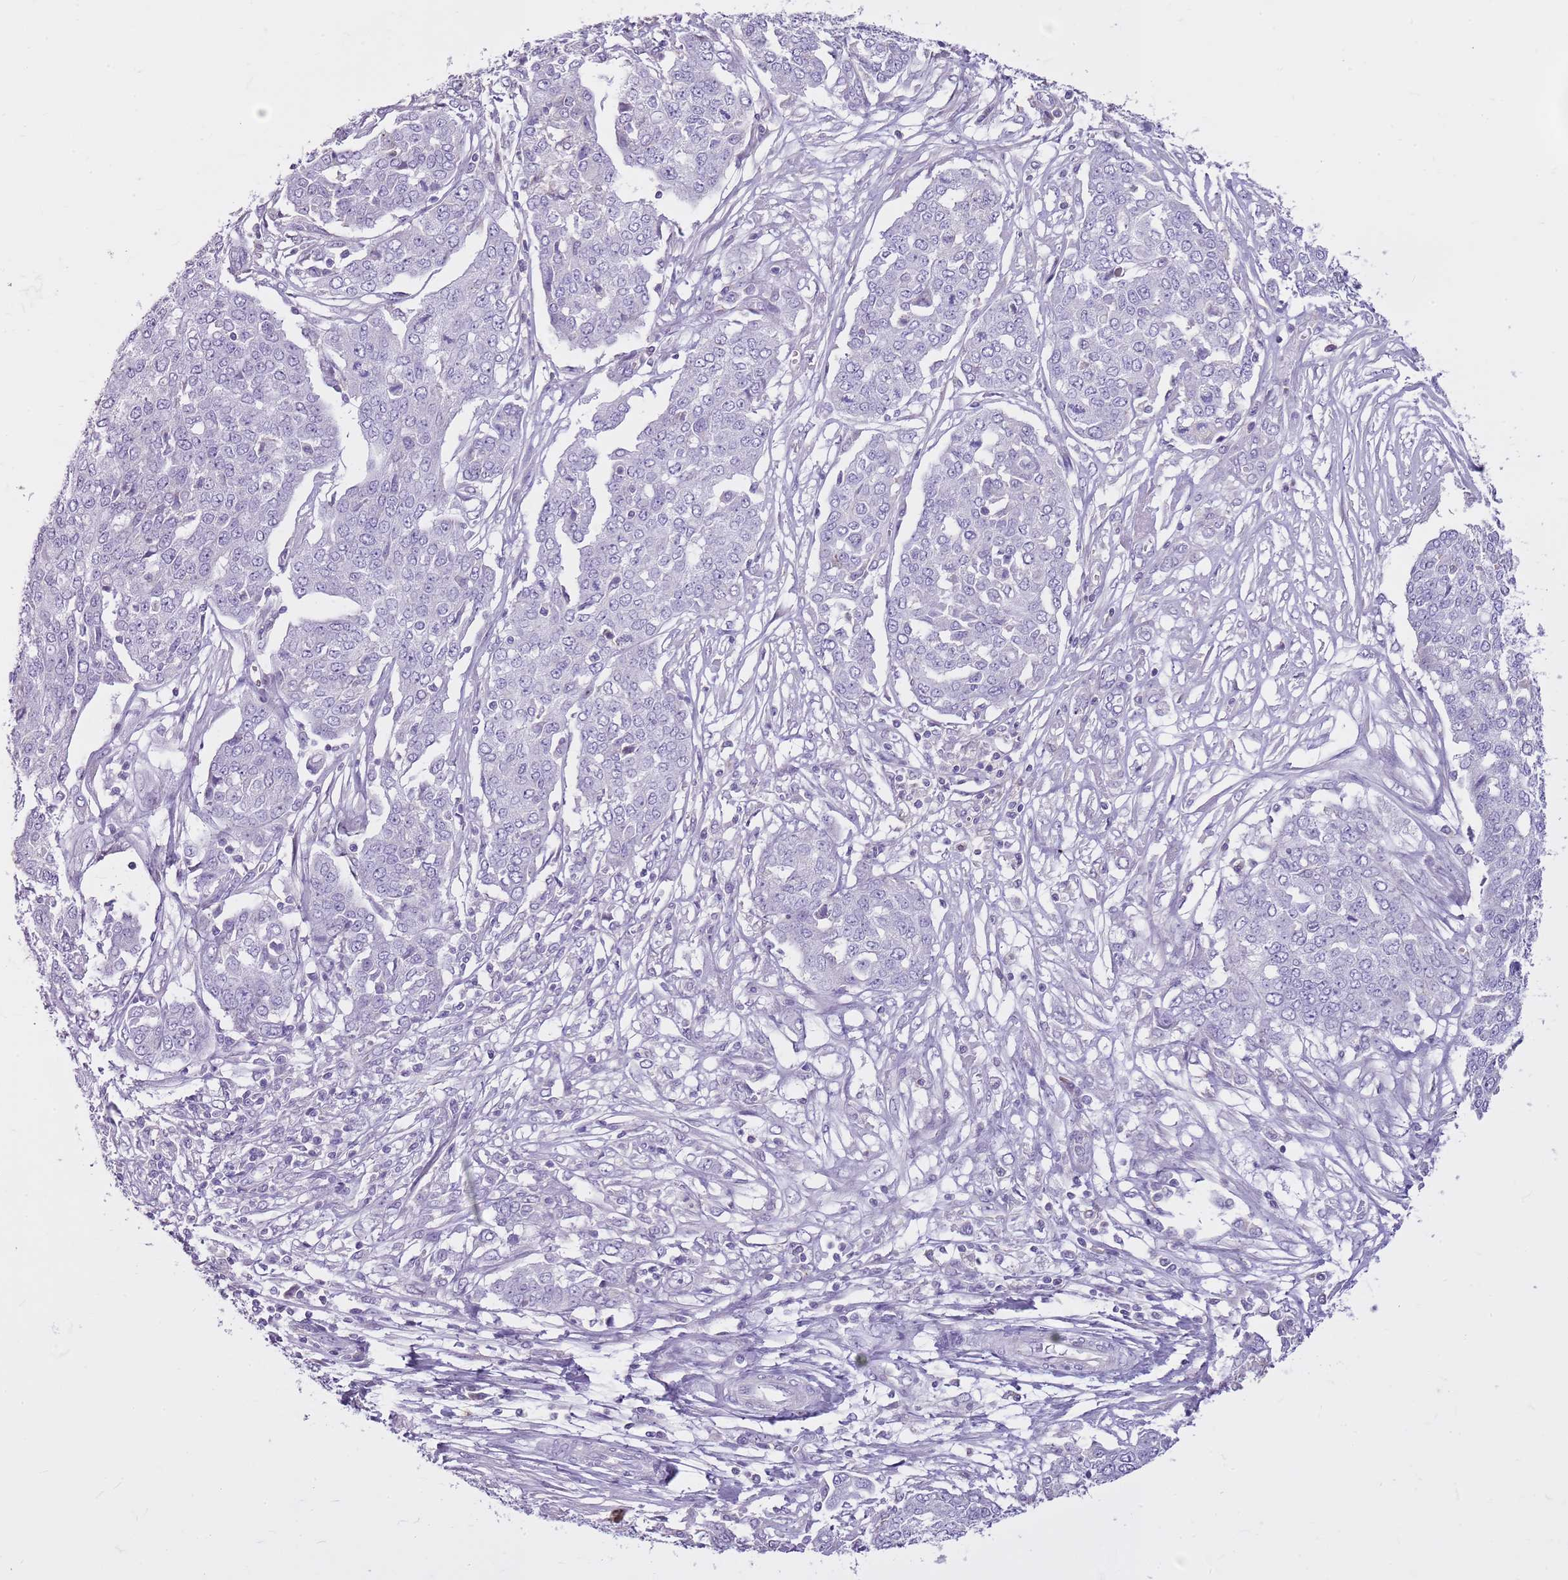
{"staining": {"intensity": "negative", "quantity": "none", "location": "none"}, "tissue": "ovarian cancer", "cell_type": "Tumor cells", "image_type": "cancer", "snomed": [{"axis": "morphology", "description": "Cystadenocarcinoma, serous, NOS"}, {"axis": "topography", "description": "Soft tissue"}, {"axis": "topography", "description": "Ovary"}], "caption": "There is no significant positivity in tumor cells of ovarian cancer (serous cystadenocarcinoma).", "gene": "CNPPD1", "patient": {"sex": "female", "age": 57}}